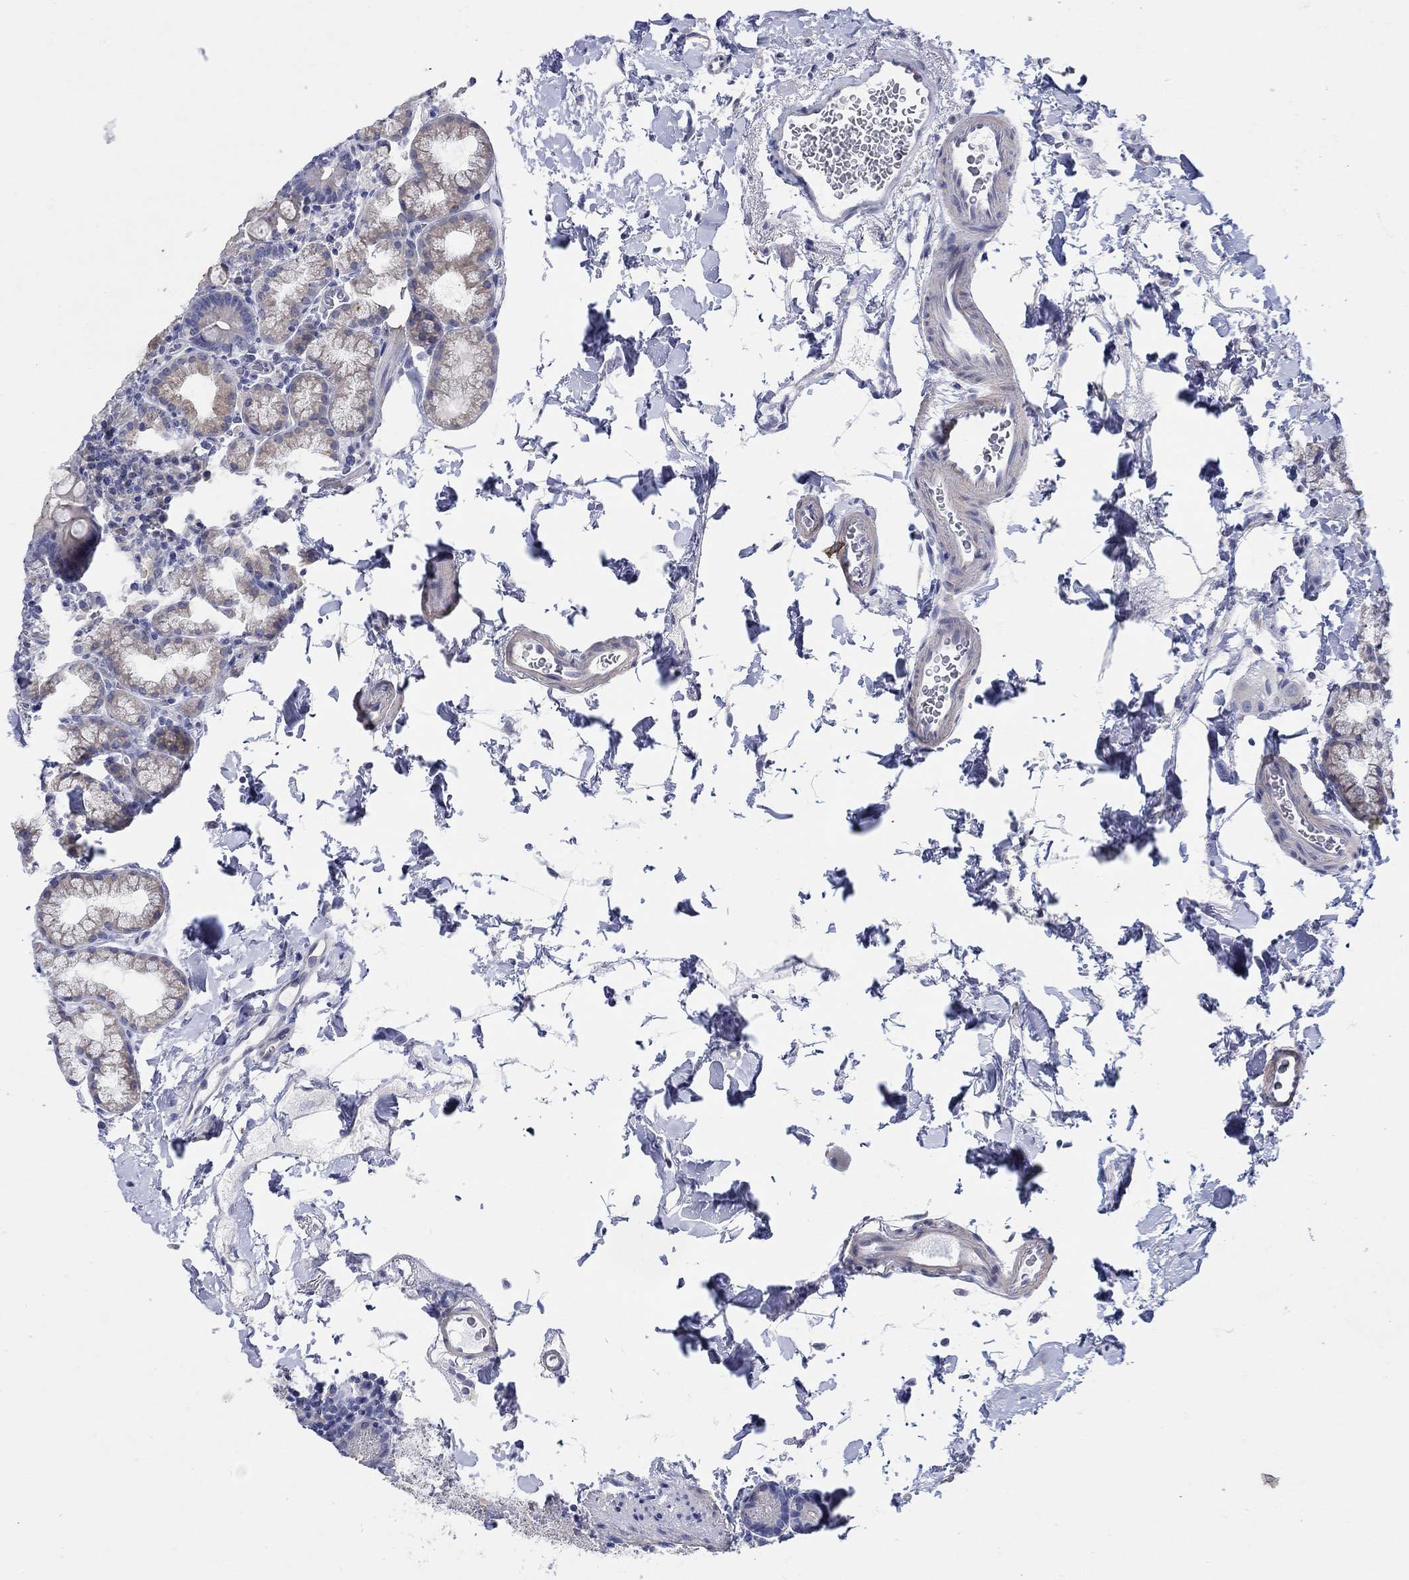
{"staining": {"intensity": "negative", "quantity": "none", "location": "none"}, "tissue": "duodenum", "cell_type": "Glandular cells", "image_type": "normal", "snomed": [{"axis": "morphology", "description": "Normal tissue, NOS"}, {"axis": "topography", "description": "Duodenum"}], "caption": "IHC micrograph of normal human duodenum stained for a protein (brown), which reveals no positivity in glandular cells. (DAB (3,3'-diaminobenzidine) immunohistochemistry visualized using brightfield microscopy, high magnification).", "gene": "KRT222", "patient": {"sex": "male", "age": 59}}